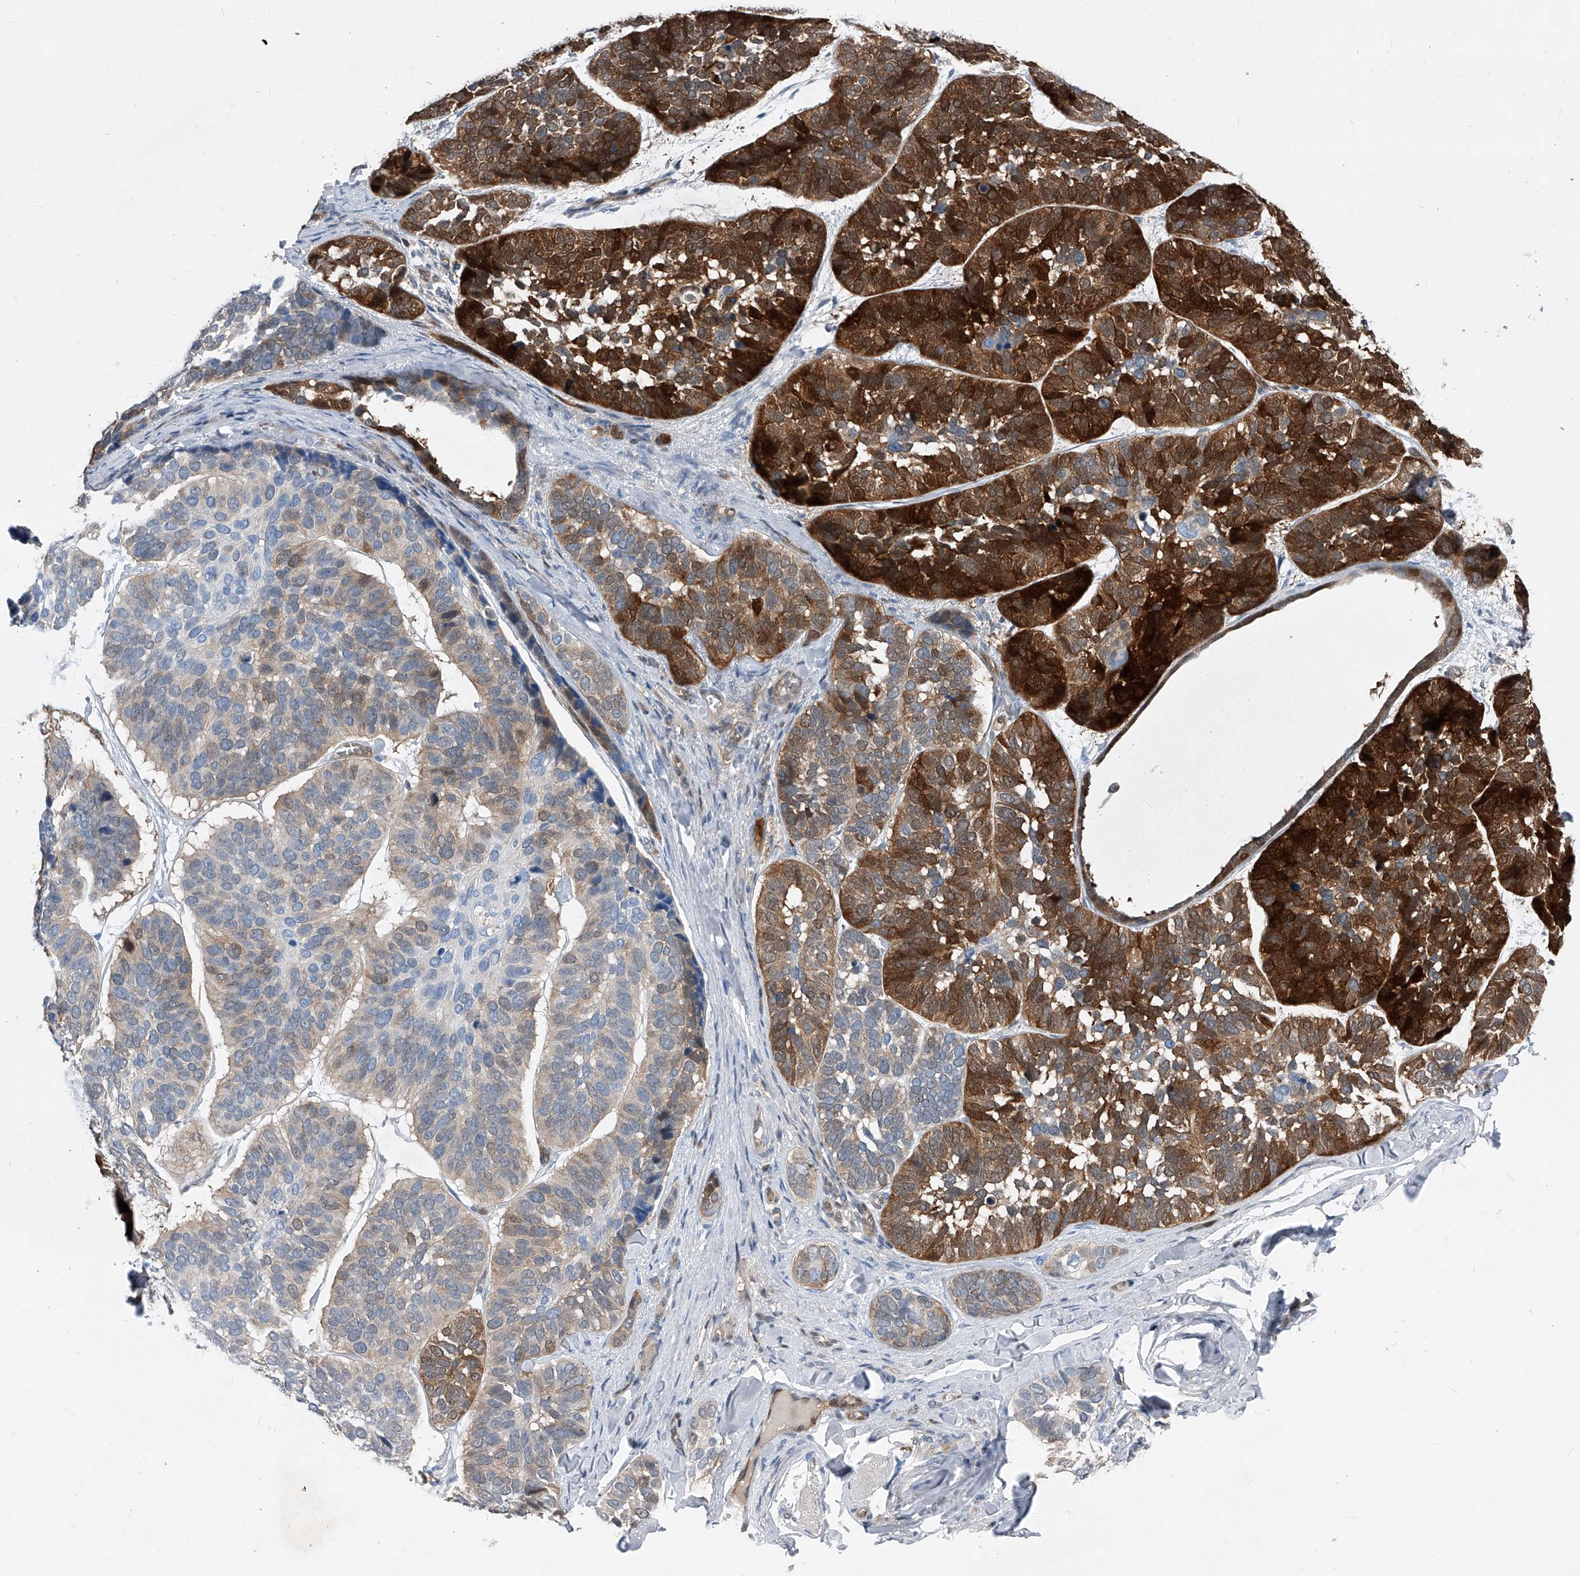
{"staining": {"intensity": "strong", "quantity": "25%-75%", "location": "cytoplasmic/membranous"}, "tissue": "skin cancer", "cell_type": "Tumor cells", "image_type": "cancer", "snomed": [{"axis": "morphology", "description": "Basal cell carcinoma"}, {"axis": "topography", "description": "Skin"}], "caption": "IHC histopathology image of neoplastic tissue: human skin cancer stained using immunohistochemistry (IHC) displays high levels of strong protein expression localized specifically in the cytoplasmic/membranous of tumor cells, appearing as a cytoplasmic/membranous brown color.", "gene": "MAP2K6", "patient": {"sex": "male", "age": 62}}